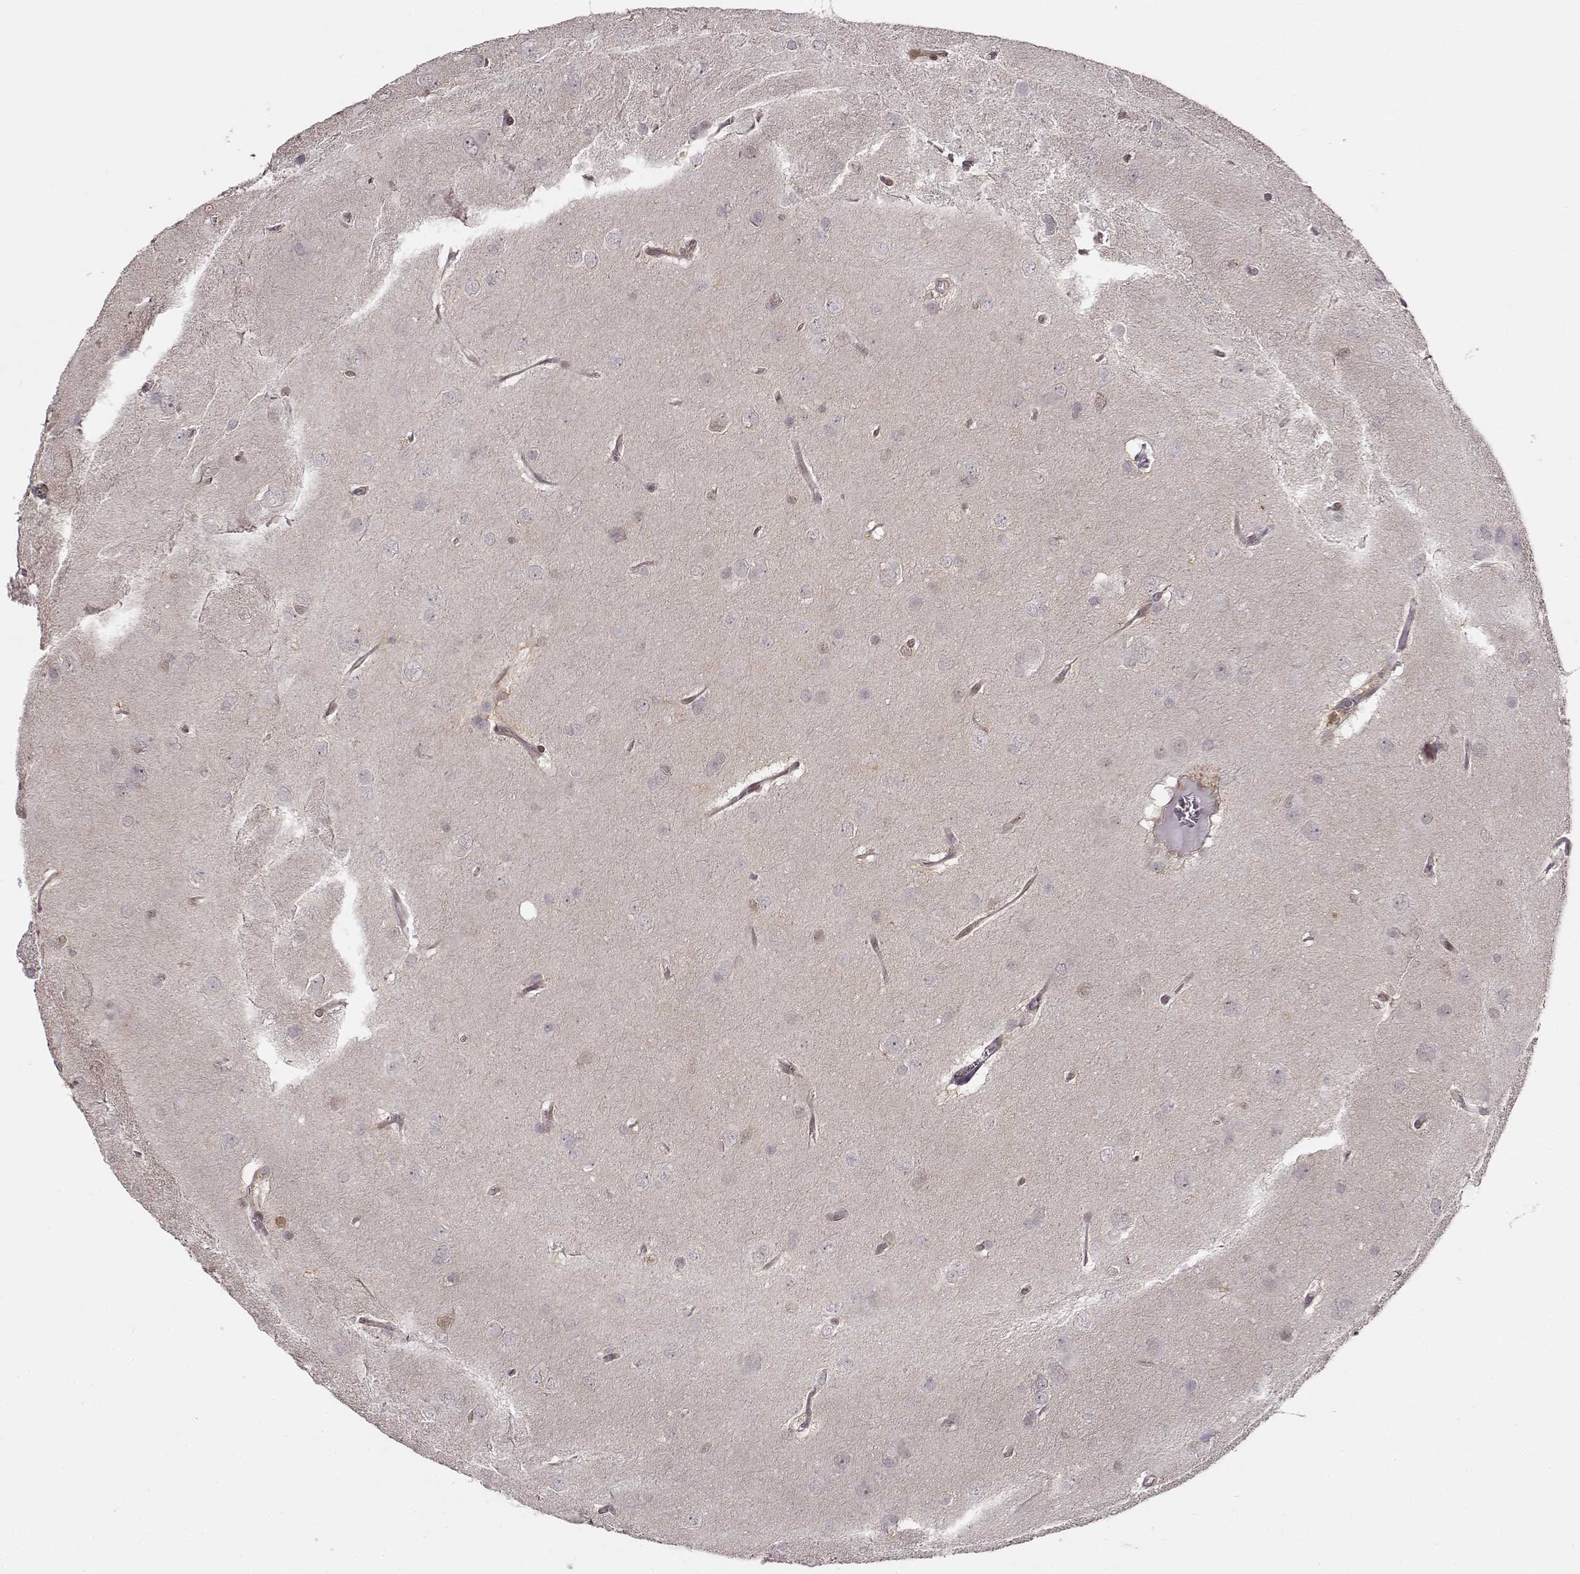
{"staining": {"intensity": "negative", "quantity": "none", "location": "none"}, "tissue": "glioma", "cell_type": "Tumor cells", "image_type": "cancer", "snomed": [{"axis": "morphology", "description": "Glioma, malignant, Low grade"}, {"axis": "topography", "description": "Brain"}], "caption": "An image of human glioma is negative for staining in tumor cells. (Stains: DAB (3,3'-diaminobenzidine) immunohistochemistry (IHC) with hematoxylin counter stain, Microscopy: brightfield microscopy at high magnification).", "gene": "MFSD1", "patient": {"sex": "male", "age": 58}}